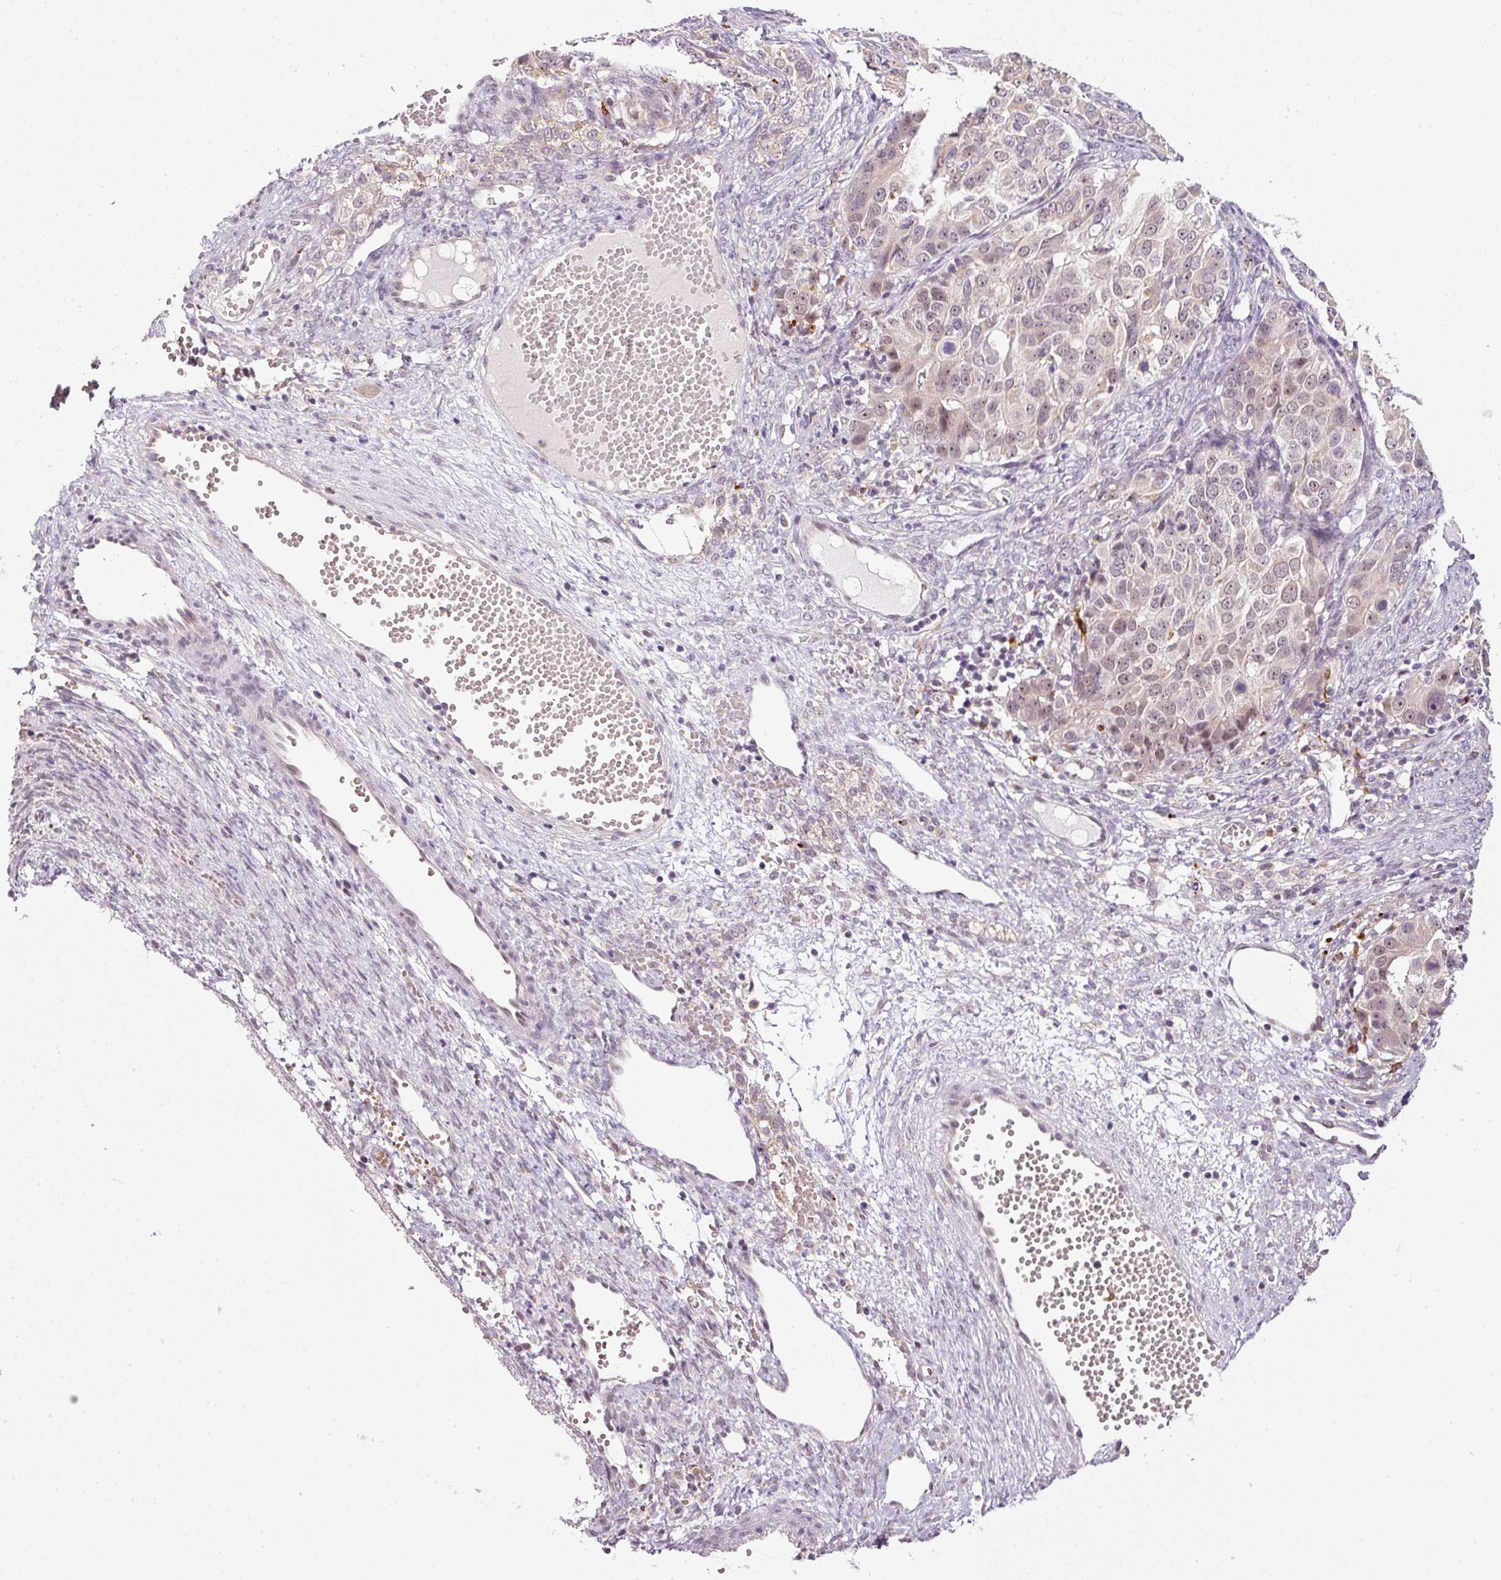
{"staining": {"intensity": "negative", "quantity": "none", "location": "none"}, "tissue": "ovarian cancer", "cell_type": "Tumor cells", "image_type": "cancer", "snomed": [{"axis": "morphology", "description": "Carcinoma, endometroid"}, {"axis": "topography", "description": "Ovary"}], "caption": "IHC image of ovarian cancer stained for a protein (brown), which demonstrates no expression in tumor cells.", "gene": "ZNF639", "patient": {"sex": "female", "age": 51}}